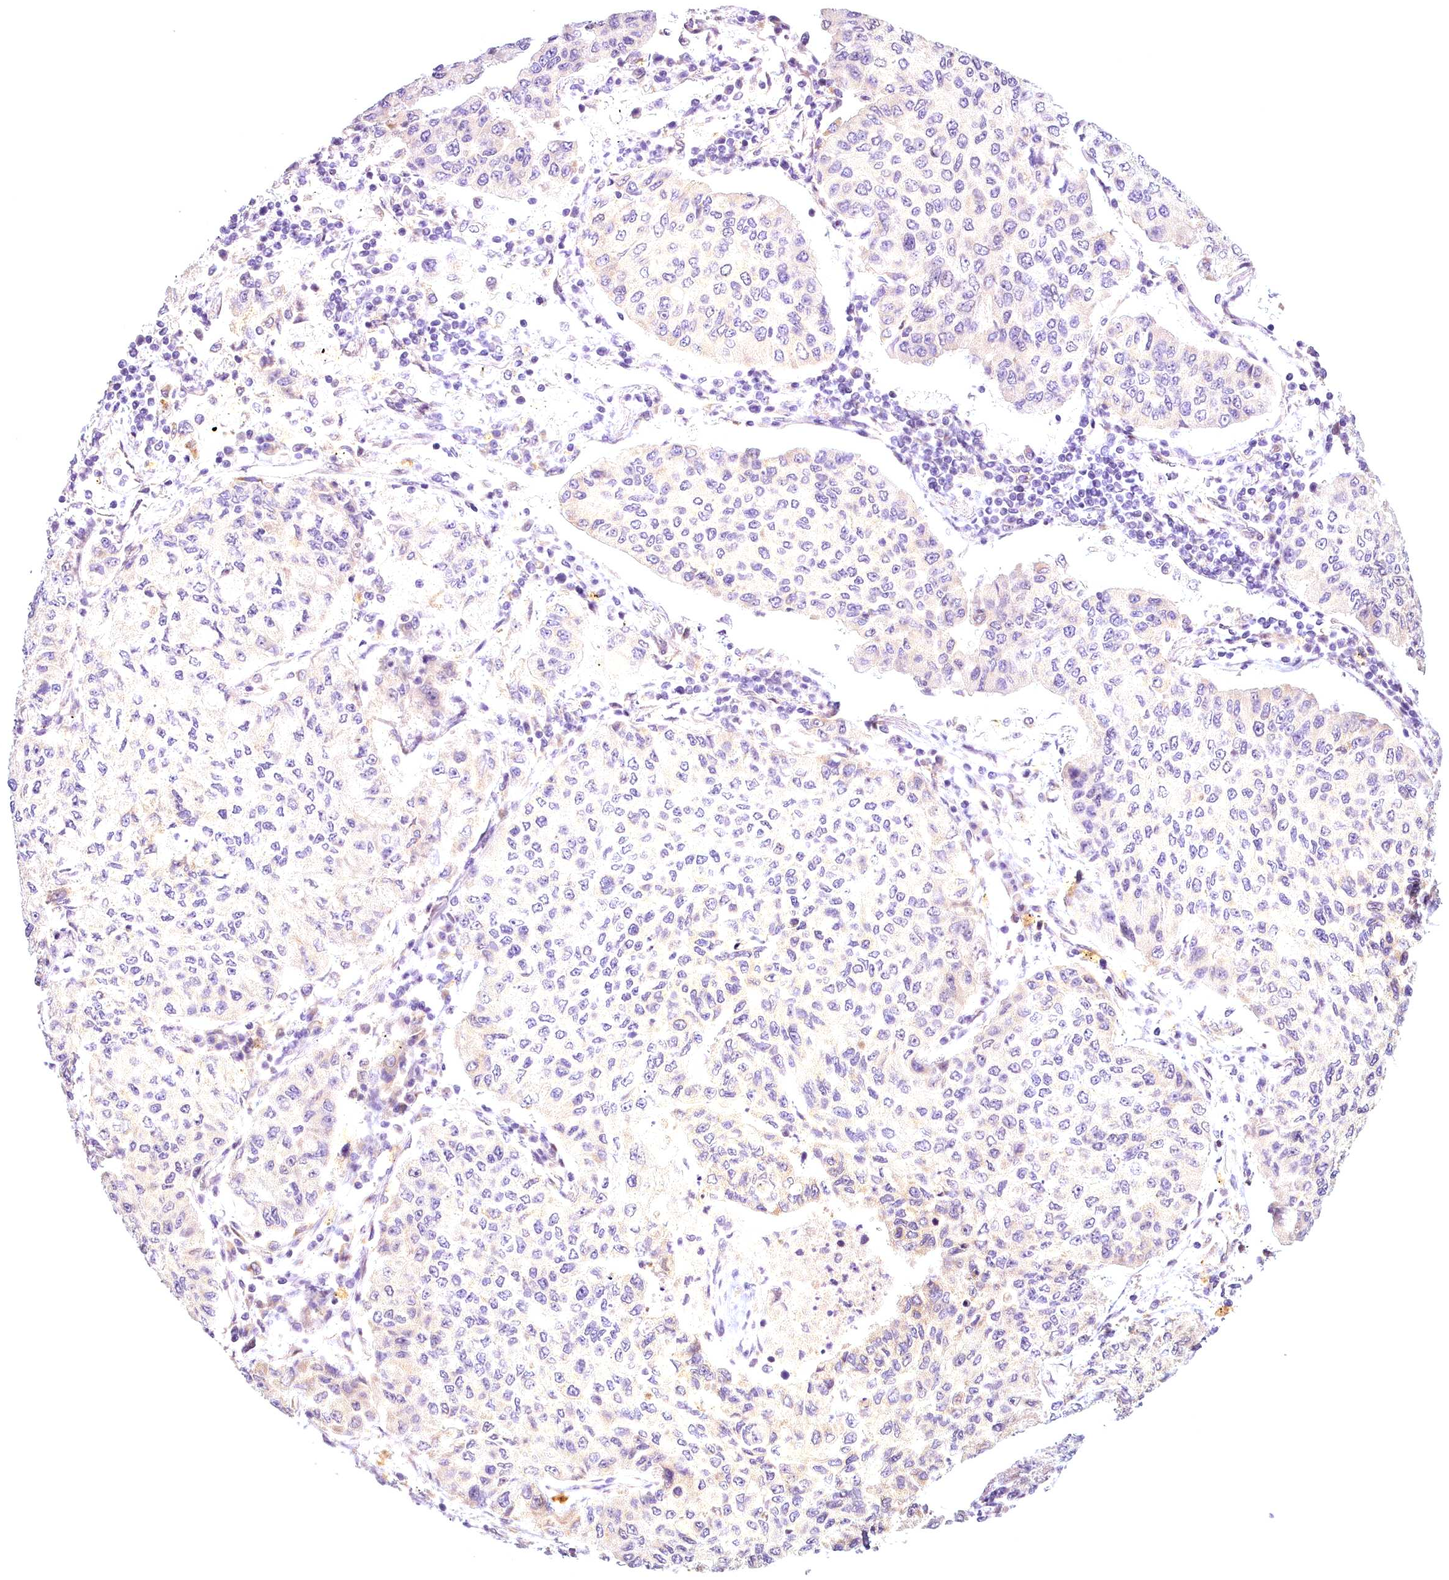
{"staining": {"intensity": "negative", "quantity": "none", "location": "none"}, "tissue": "lung cancer", "cell_type": "Tumor cells", "image_type": "cancer", "snomed": [{"axis": "morphology", "description": "Squamous cell carcinoma, NOS"}, {"axis": "topography", "description": "Lung"}], "caption": "There is no significant staining in tumor cells of lung cancer.", "gene": "AP1M1", "patient": {"sex": "male", "age": 74}}